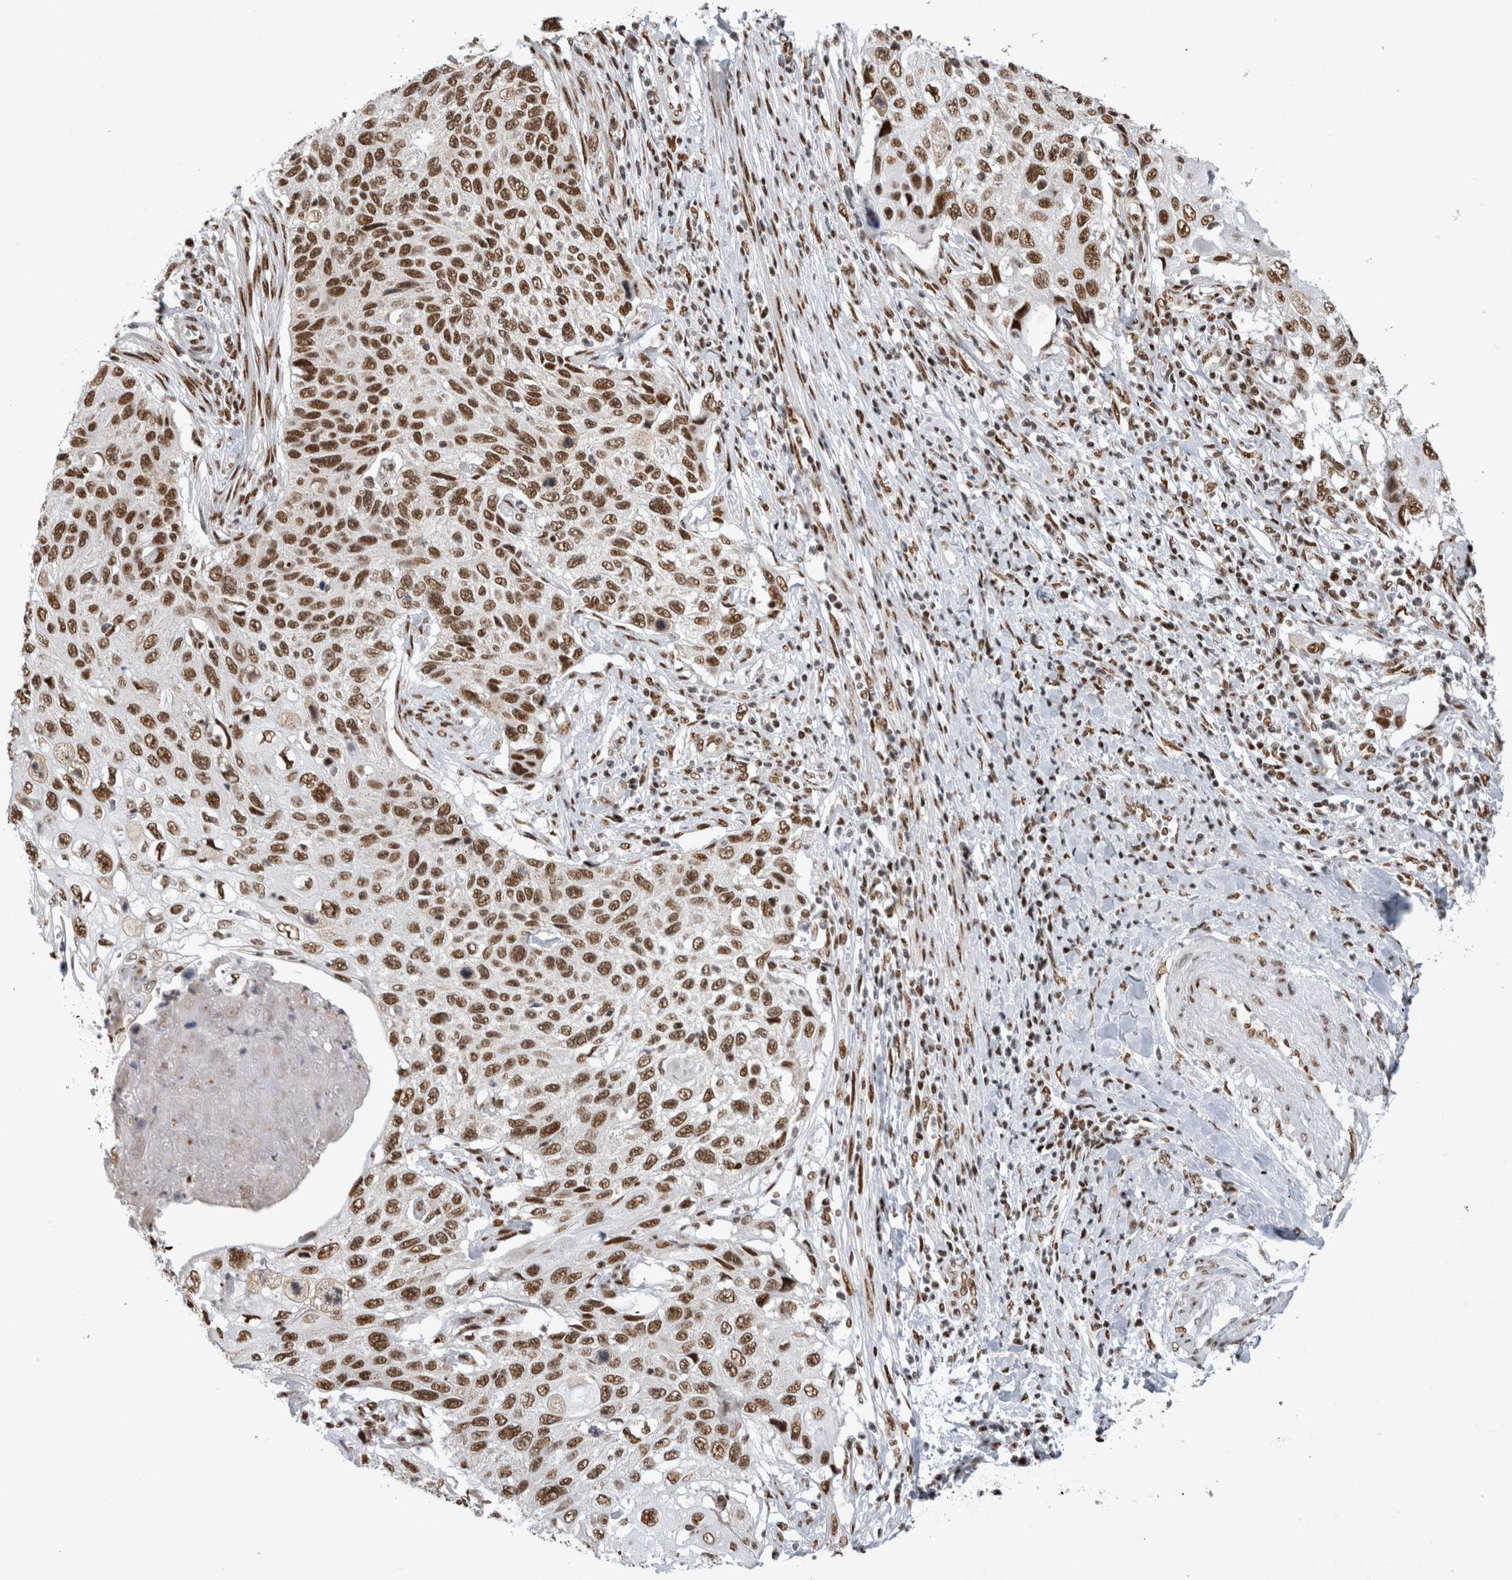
{"staining": {"intensity": "moderate", "quantity": ">75%", "location": "nuclear"}, "tissue": "cervical cancer", "cell_type": "Tumor cells", "image_type": "cancer", "snomed": [{"axis": "morphology", "description": "Squamous cell carcinoma, NOS"}, {"axis": "topography", "description": "Cervix"}], "caption": "Cervical squamous cell carcinoma stained for a protein (brown) shows moderate nuclear positive expression in approximately >75% of tumor cells.", "gene": "EYA2", "patient": {"sex": "female", "age": 70}}